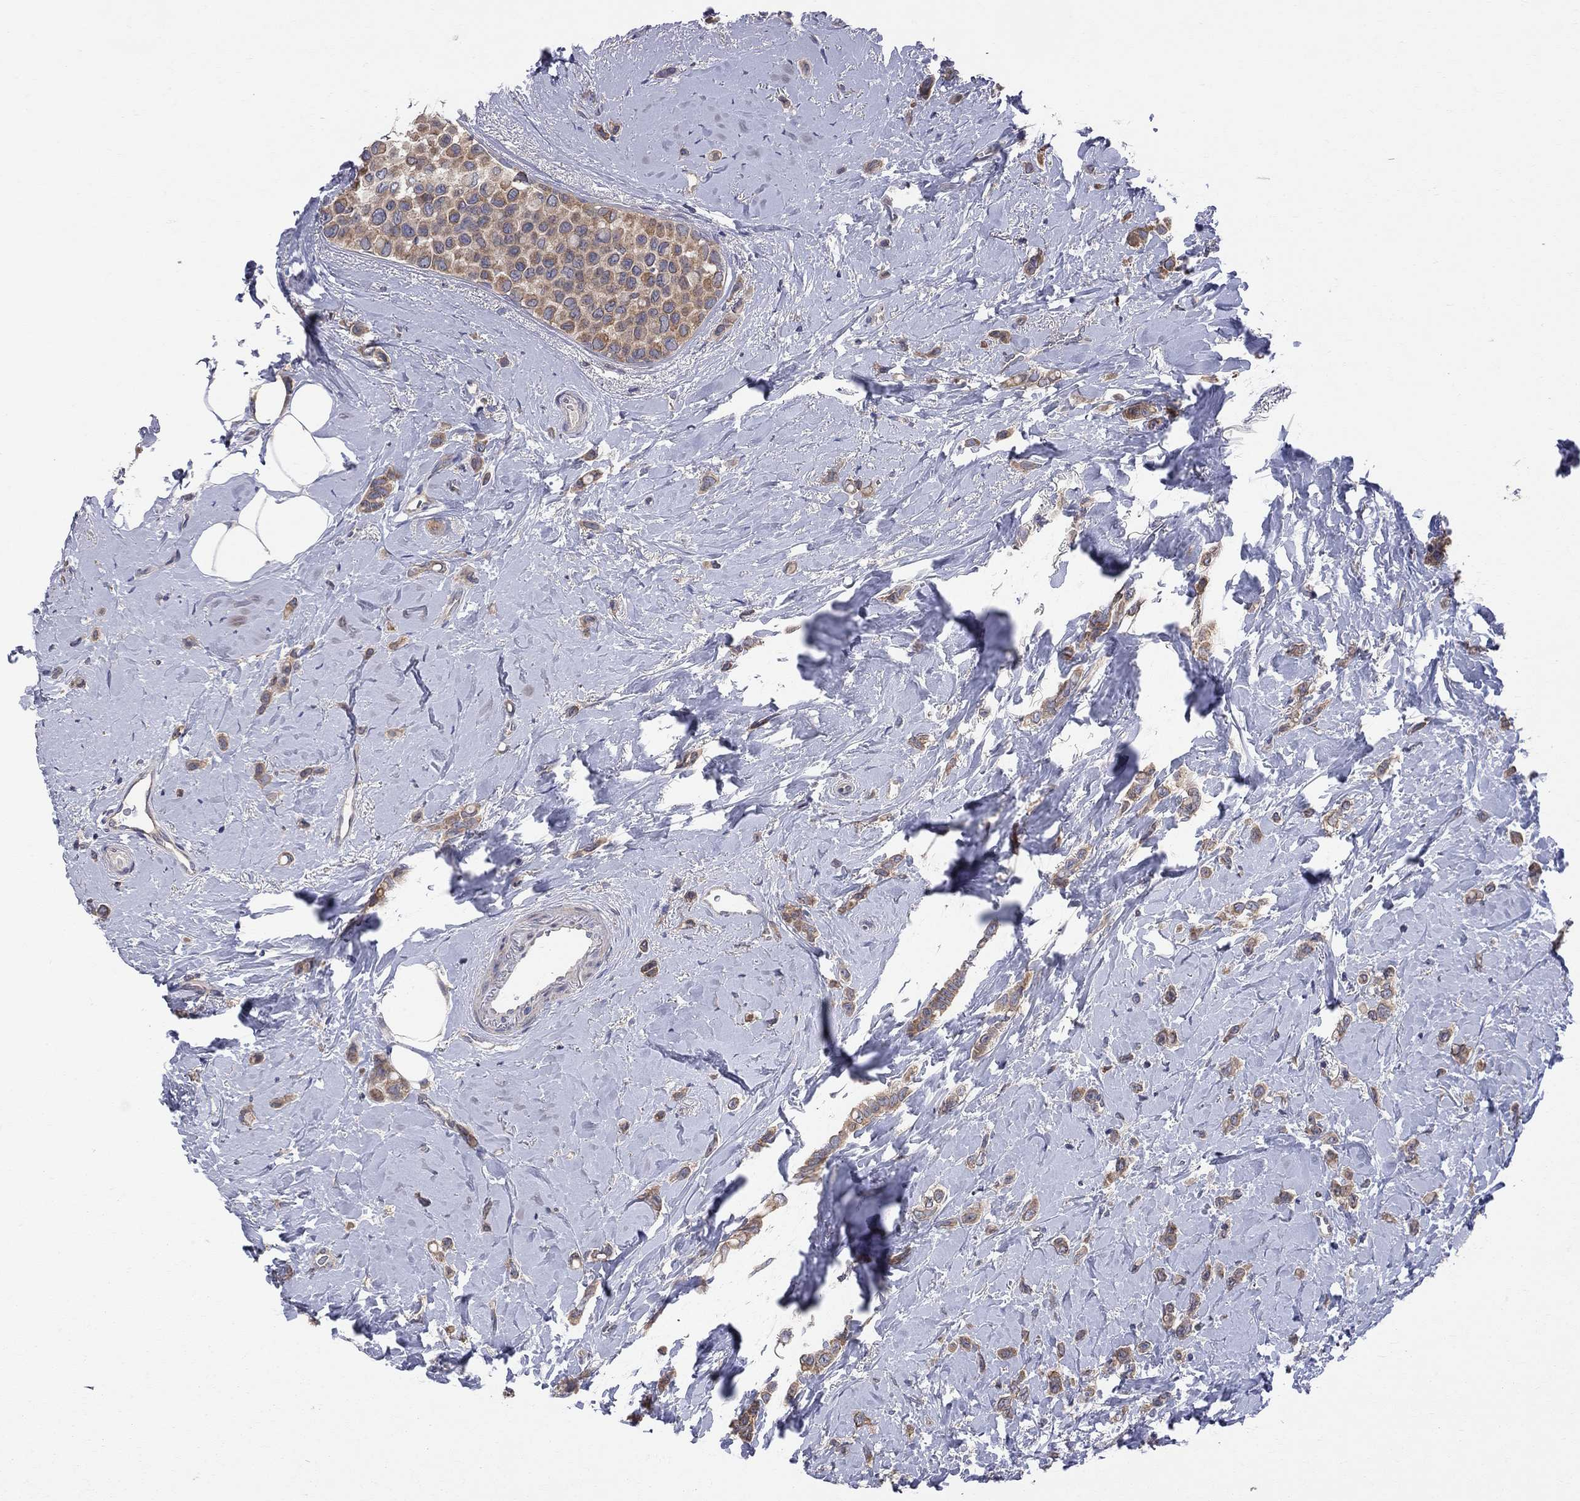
{"staining": {"intensity": "moderate", "quantity": ">75%", "location": "cytoplasmic/membranous"}, "tissue": "breast cancer", "cell_type": "Tumor cells", "image_type": "cancer", "snomed": [{"axis": "morphology", "description": "Lobular carcinoma"}, {"axis": "topography", "description": "Breast"}], "caption": "Immunohistochemistry (IHC) micrograph of neoplastic tissue: human lobular carcinoma (breast) stained using immunohistochemistry exhibits medium levels of moderate protein expression localized specifically in the cytoplasmic/membranous of tumor cells, appearing as a cytoplasmic/membranous brown color.", "gene": "CNOT11", "patient": {"sex": "female", "age": 66}}